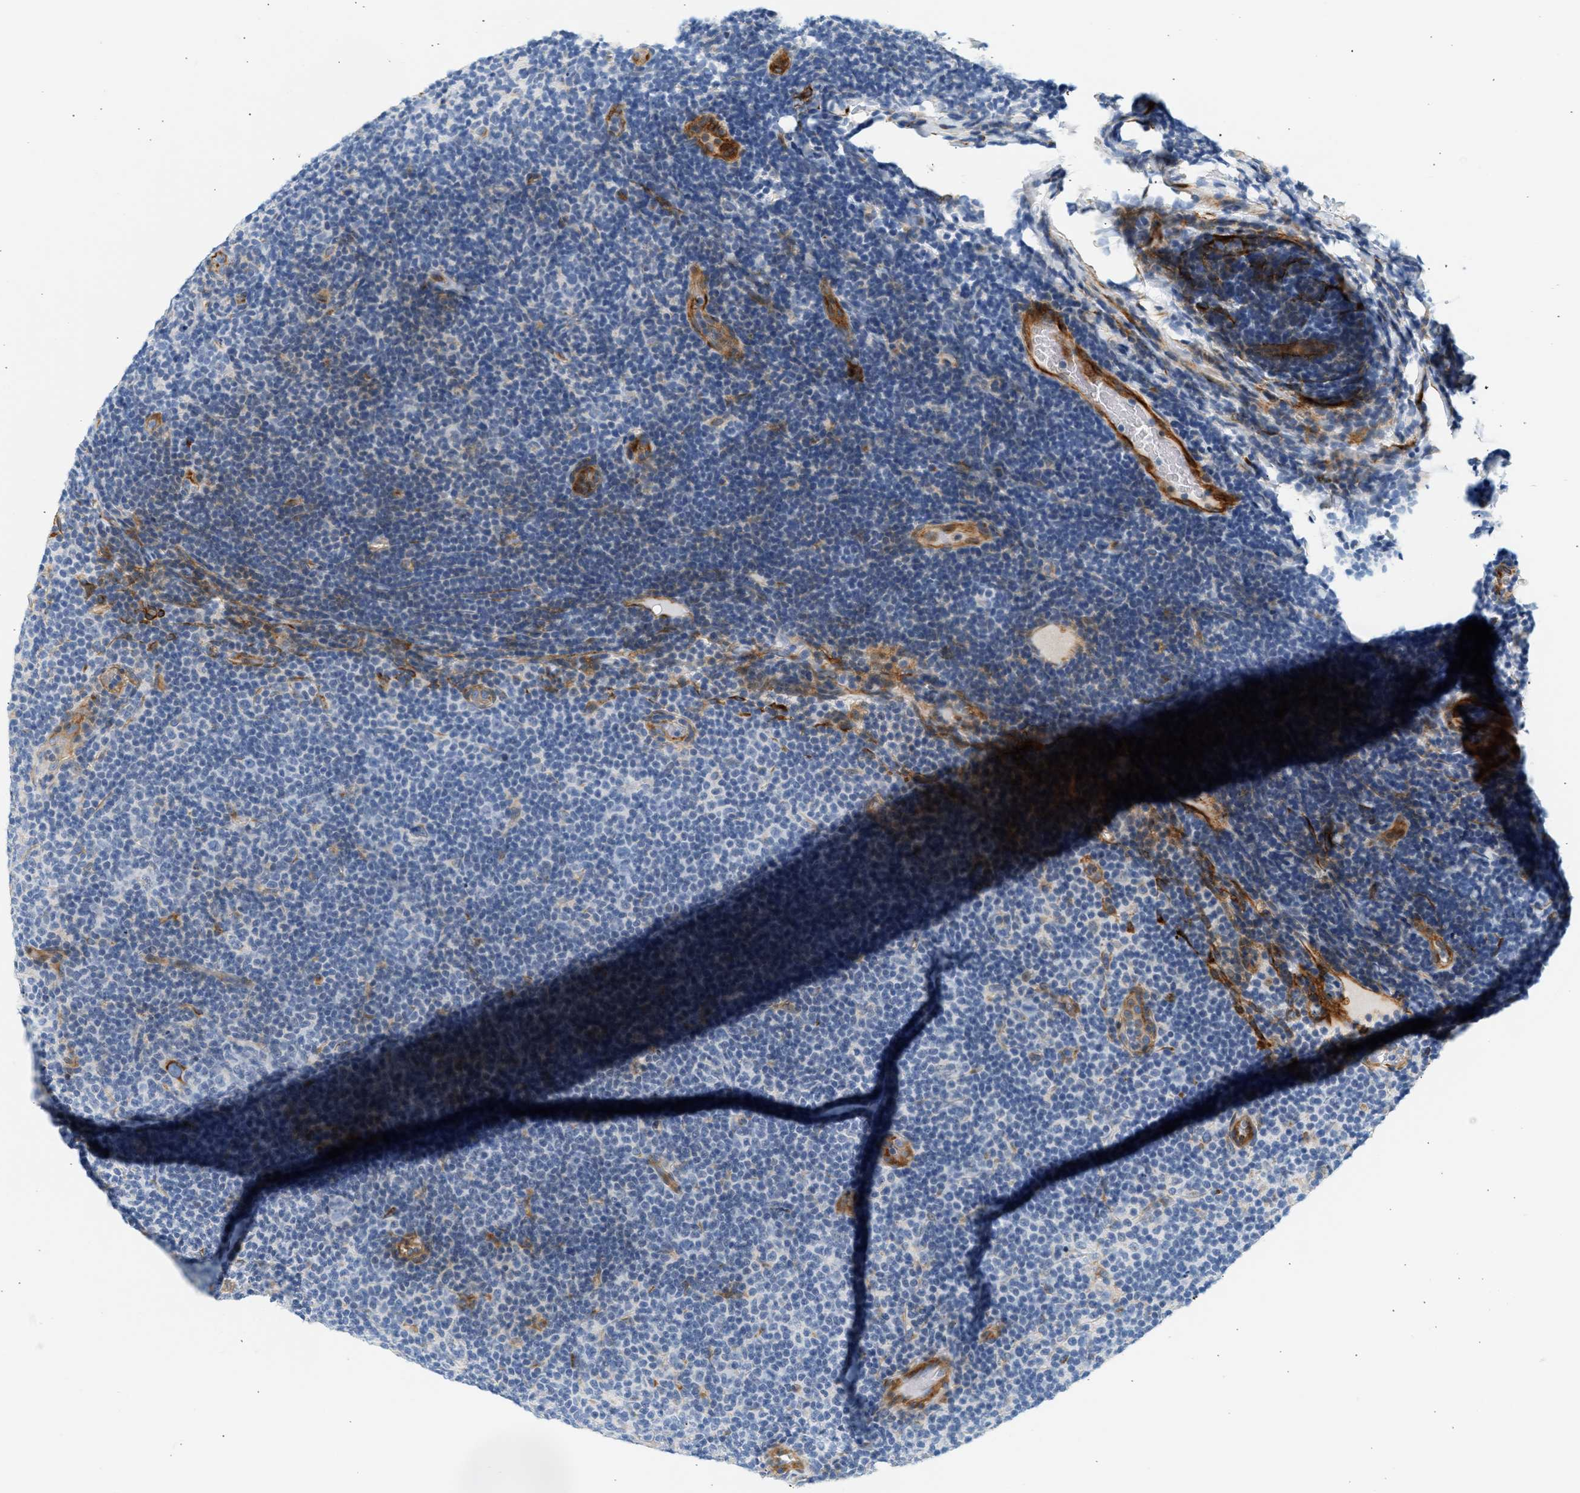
{"staining": {"intensity": "negative", "quantity": "none", "location": "none"}, "tissue": "lymphoma", "cell_type": "Tumor cells", "image_type": "cancer", "snomed": [{"axis": "morphology", "description": "Malignant lymphoma, non-Hodgkin's type, Low grade"}, {"axis": "topography", "description": "Lymph node"}], "caption": "DAB immunohistochemical staining of malignant lymphoma, non-Hodgkin's type (low-grade) exhibits no significant expression in tumor cells. (DAB (3,3'-diaminobenzidine) immunohistochemistry (IHC), high magnification).", "gene": "SLC30A7", "patient": {"sex": "male", "age": 83}}